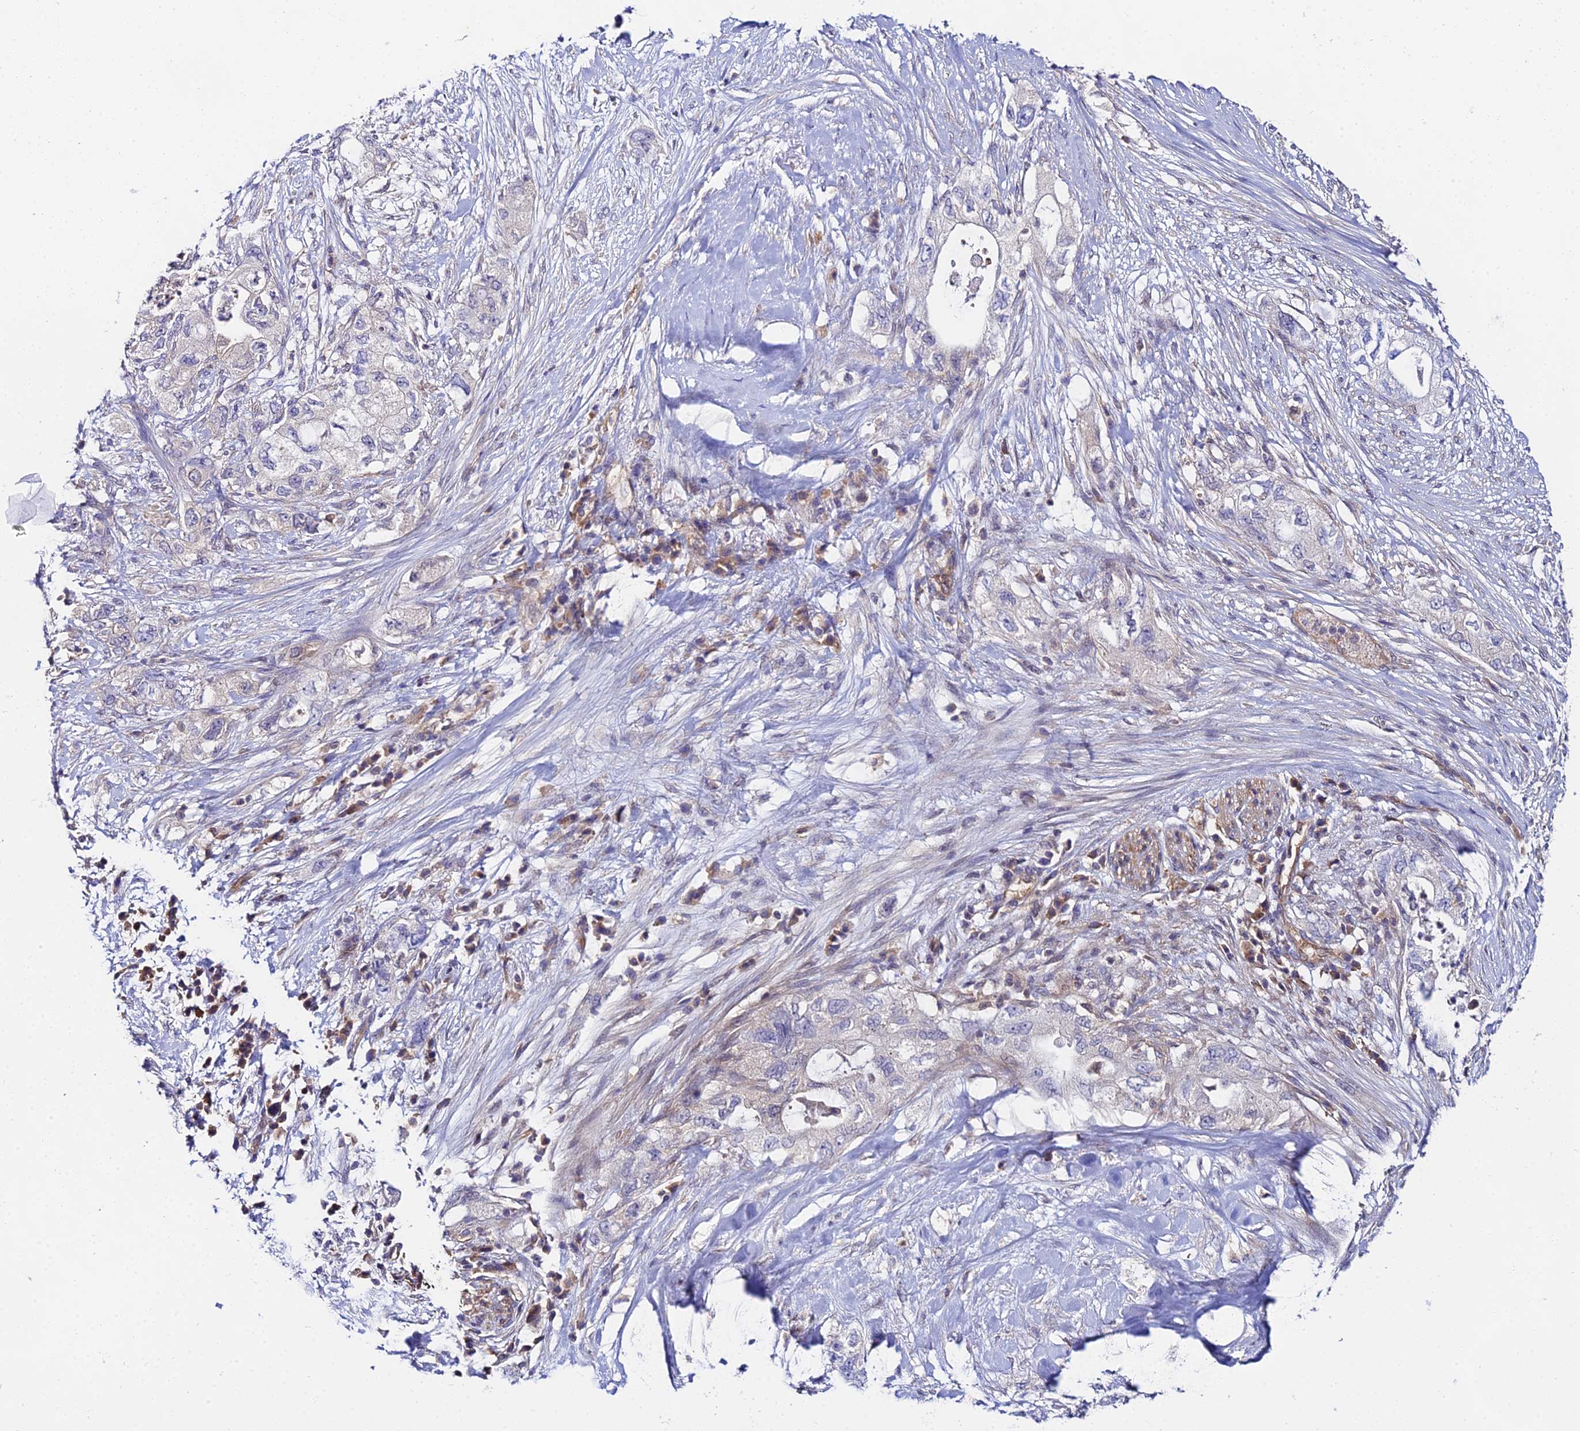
{"staining": {"intensity": "weak", "quantity": "25%-75%", "location": "cytoplasmic/membranous,nuclear"}, "tissue": "pancreatic cancer", "cell_type": "Tumor cells", "image_type": "cancer", "snomed": [{"axis": "morphology", "description": "Adenocarcinoma, NOS"}, {"axis": "topography", "description": "Pancreas"}], "caption": "This photomicrograph demonstrates IHC staining of adenocarcinoma (pancreatic), with low weak cytoplasmic/membranous and nuclear staining in approximately 25%-75% of tumor cells.", "gene": "PPP2R2C", "patient": {"sex": "female", "age": 73}}